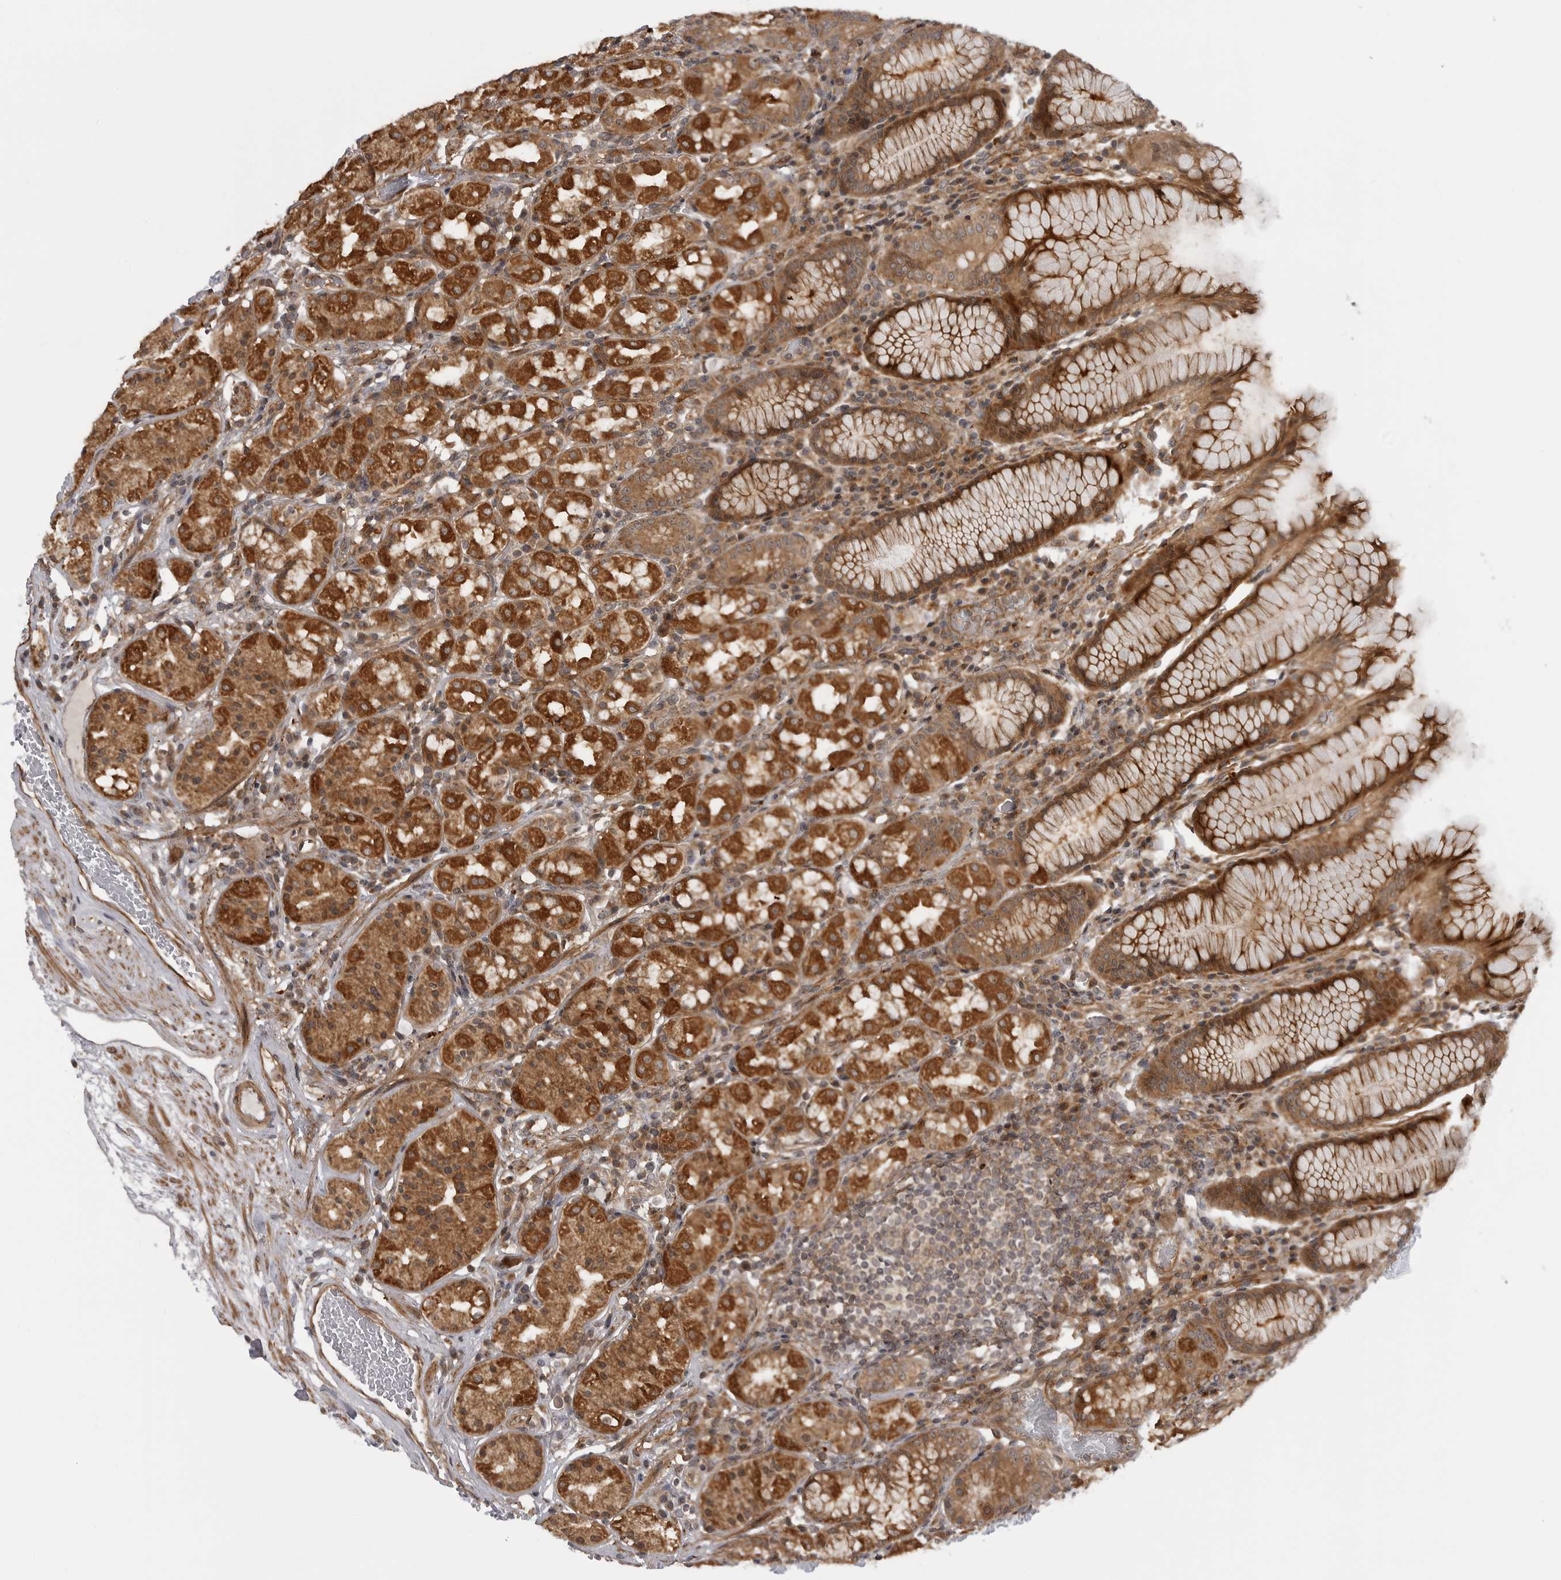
{"staining": {"intensity": "strong", "quantity": "25%-75%", "location": "cytoplasmic/membranous"}, "tissue": "stomach", "cell_type": "Glandular cells", "image_type": "normal", "snomed": [{"axis": "morphology", "description": "Normal tissue, NOS"}, {"axis": "topography", "description": "Stomach, lower"}], "caption": "High-magnification brightfield microscopy of normal stomach stained with DAB (3,3'-diaminobenzidine) (brown) and counterstained with hematoxylin (blue). glandular cells exhibit strong cytoplasmic/membranous expression is appreciated in approximately25%-75% of cells.", "gene": "LRRC45", "patient": {"sex": "female", "age": 56}}